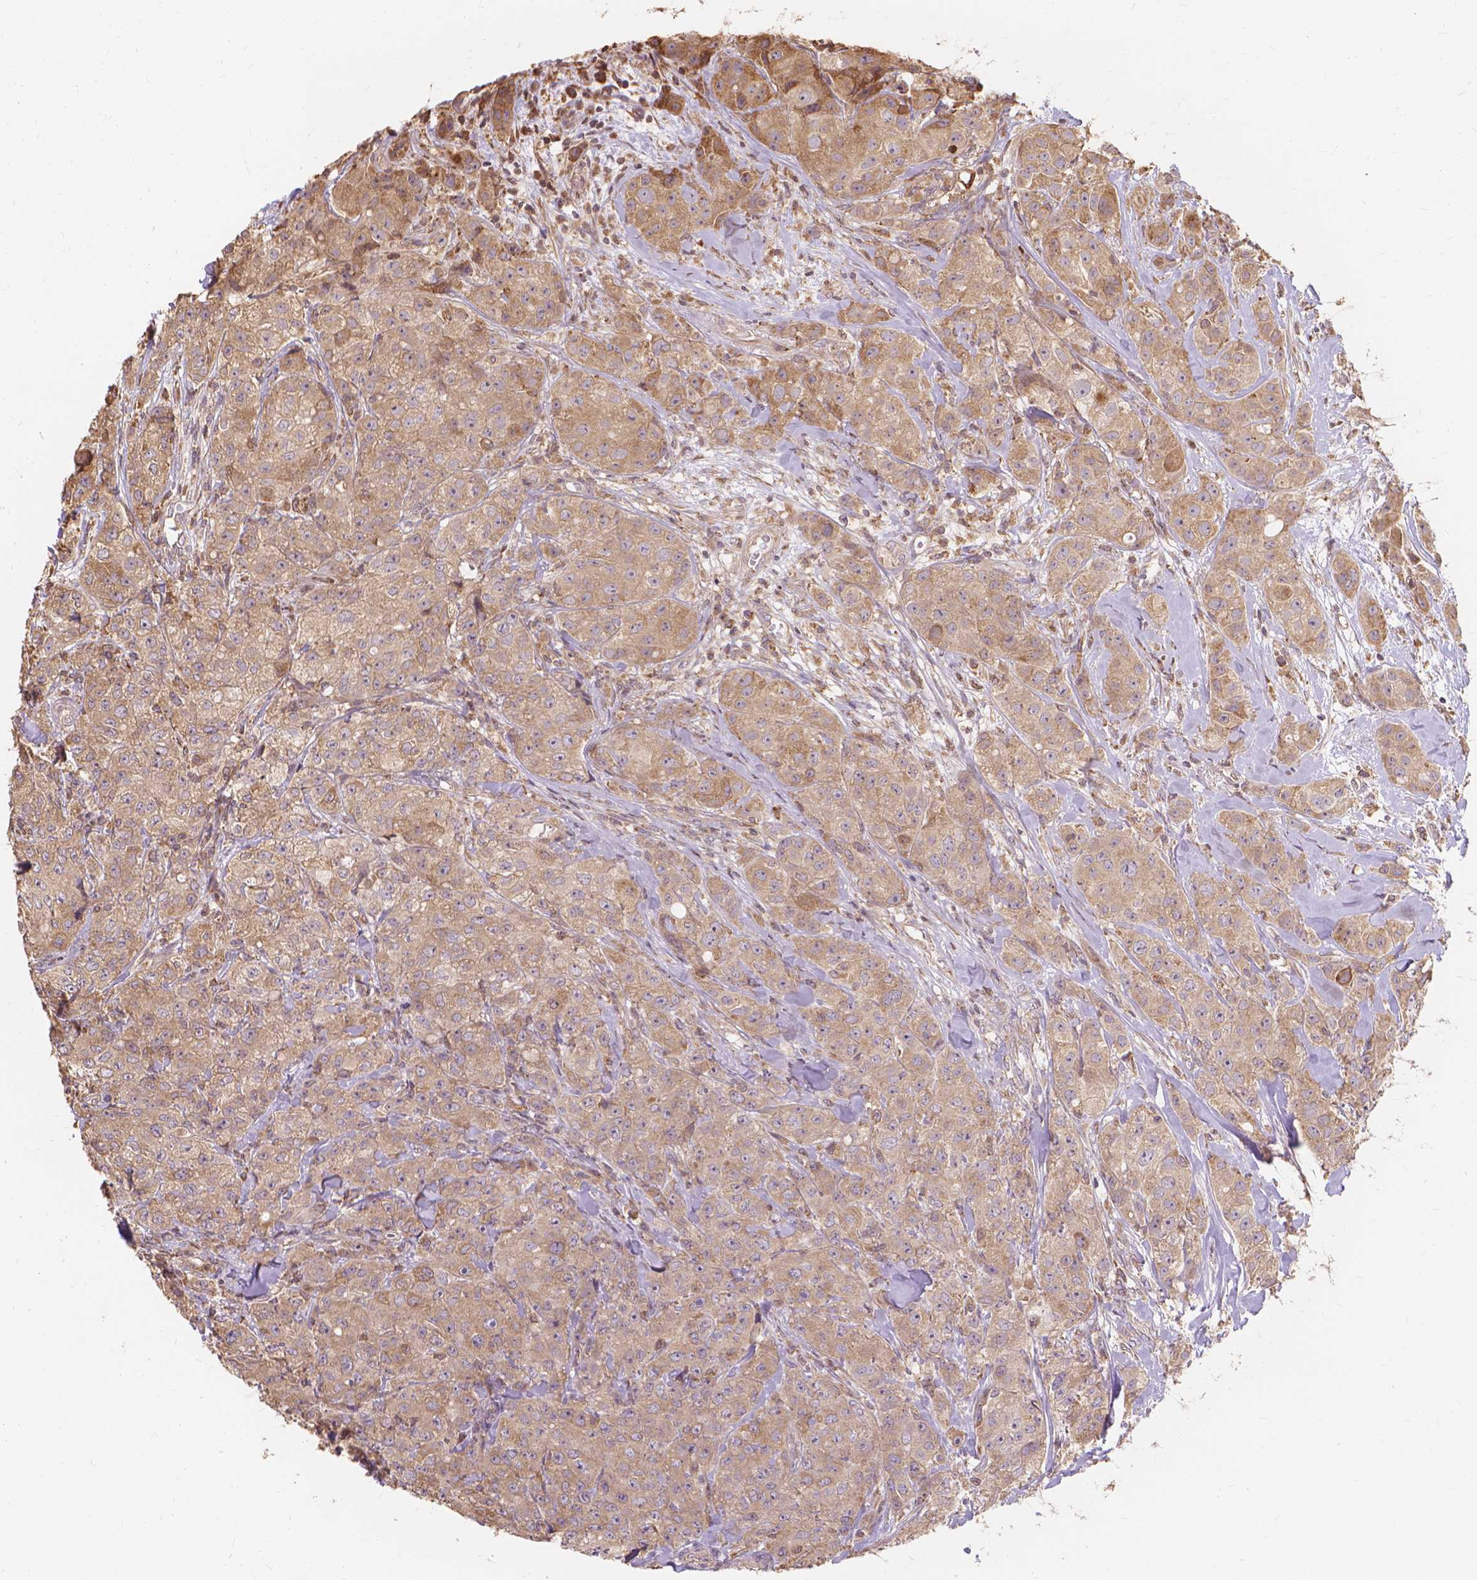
{"staining": {"intensity": "moderate", "quantity": ">75%", "location": "cytoplasmic/membranous"}, "tissue": "breast cancer", "cell_type": "Tumor cells", "image_type": "cancer", "snomed": [{"axis": "morphology", "description": "Duct carcinoma"}, {"axis": "topography", "description": "Breast"}], "caption": "This histopathology image exhibits breast cancer (intraductal carcinoma) stained with IHC to label a protein in brown. The cytoplasmic/membranous of tumor cells show moderate positivity for the protein. Nuclei are counter-stained blue.", "gene": "TAB2", "patient": {"sex": "female", "age": 43}}